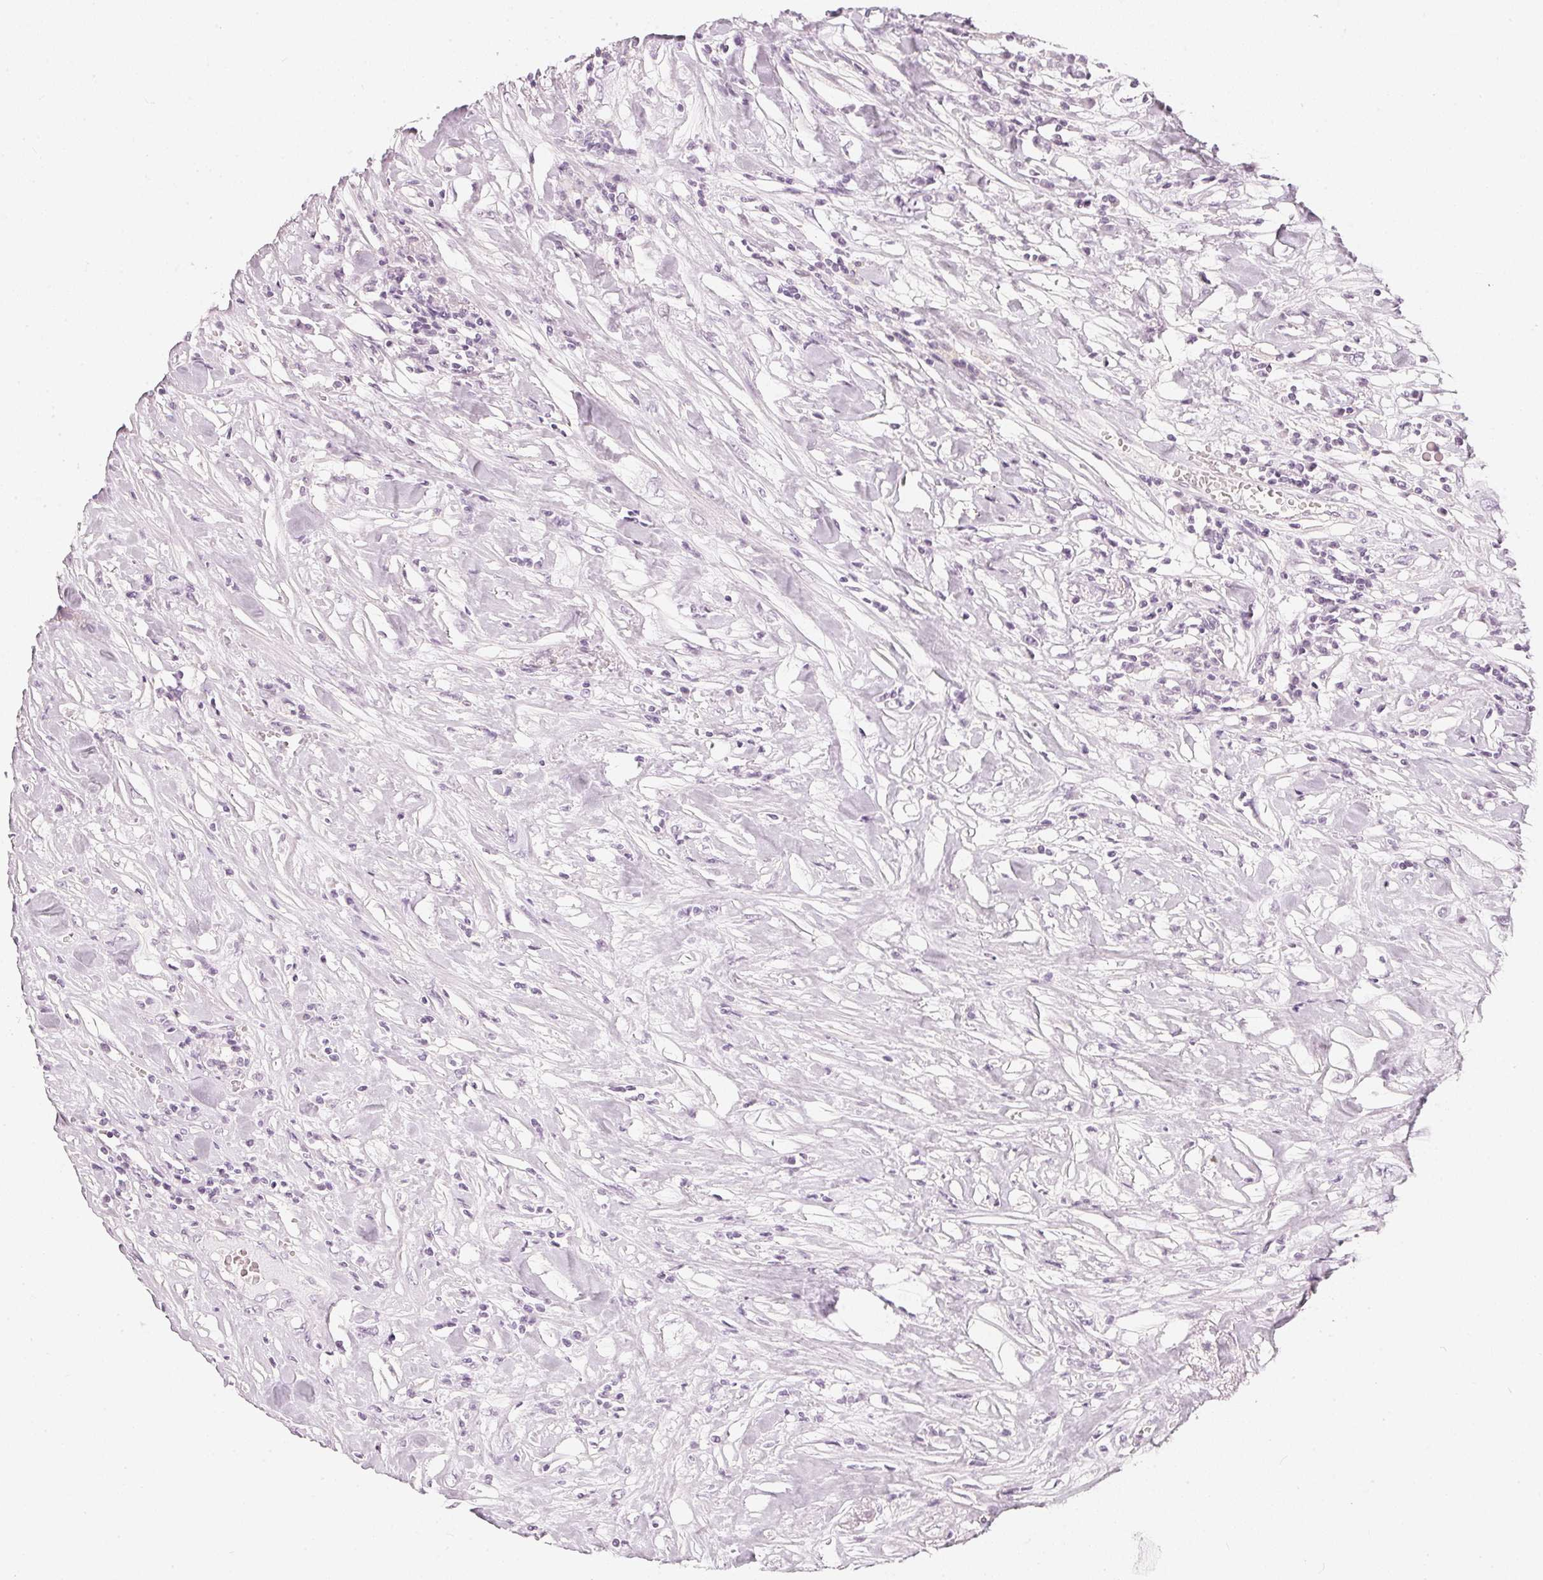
{"staining": {"intensity": "negative", "quantity": "none", "location": "none"}, "tissue": "prostate cancer", "cell_type": "Tumor cells", "image_type": "cancer", "snomed": [{"axis": "morphology", "description": "Adenocarcinoma, High grade"}, {"axis": "topography", "description": "Prostate and seminal vesicle, NOS"}], "caption": "Immunohistochemical staining of prostate cancer (adenocarcinoma (high-grade)) reveals no significant expression in tumor cells. (Stains: DAB (3,3'-diaminobenzidine) immunohistochemistry (IHC) with hematoxylin counter stain, Microscopy: brightfield microscopy at high magnification).", "gene": "CHST4", "patient": {"sex": "male", "age": 60}}